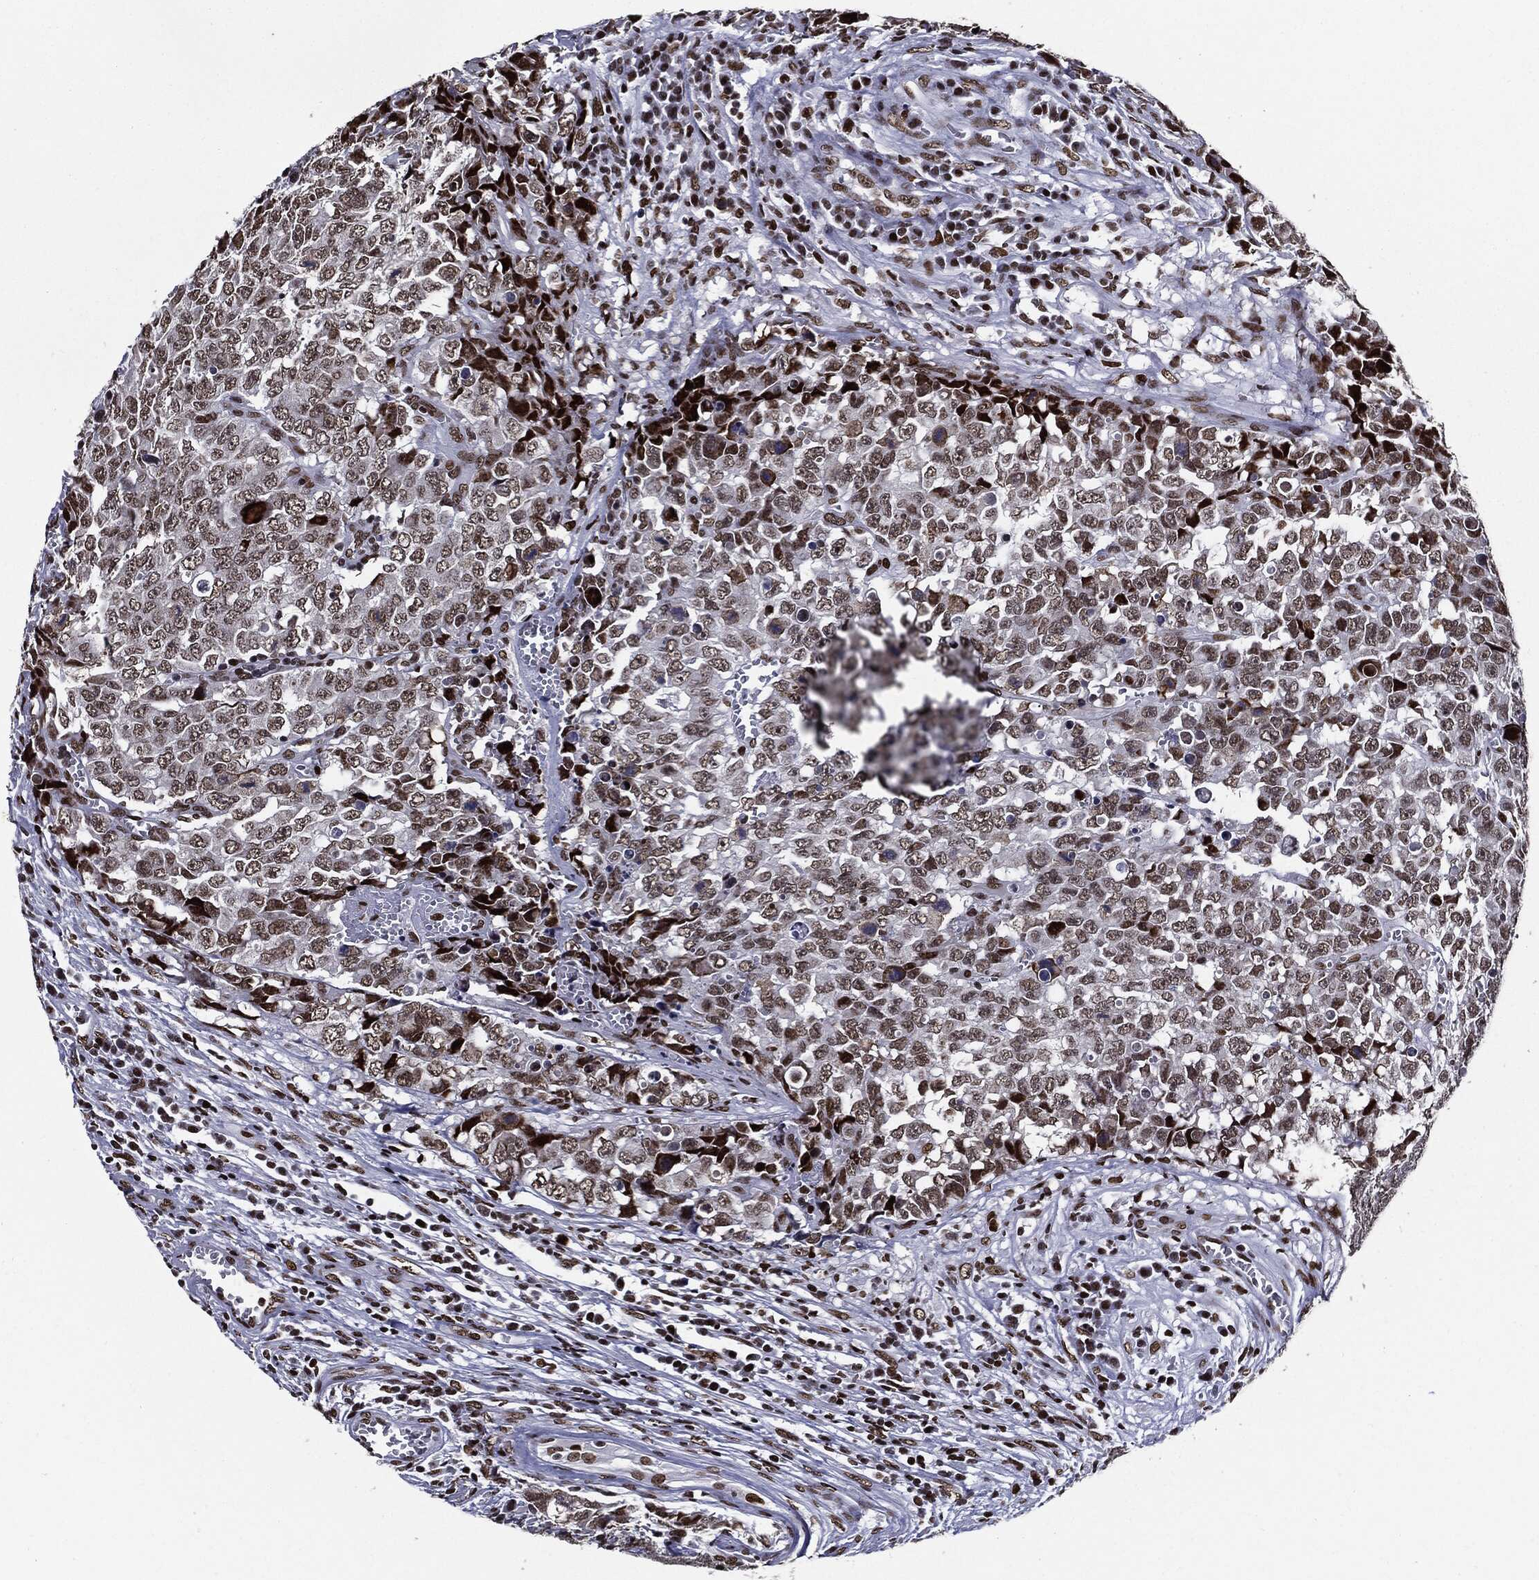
{"staining": {"intensity": "weak", "quantity": ">75%", "location": "nuclear"}, "tissue": "testis cancer", "cell_type": "Tumor cells", "image_type": "cancer", "snomed": [{"axis": "morphology", "description": "Carcinoma, Embryonal, NOS"}, {"axis": "topography", "description": "Testis"}], "caption": "The image reveals immunohistochemical staining of embryonal carcinoma (testis). There is weak nuclear expression is appreciated in about >75% of tumor cells.", "gene": "ZFP91", "patient": {"sex": "male", "age": 23}}